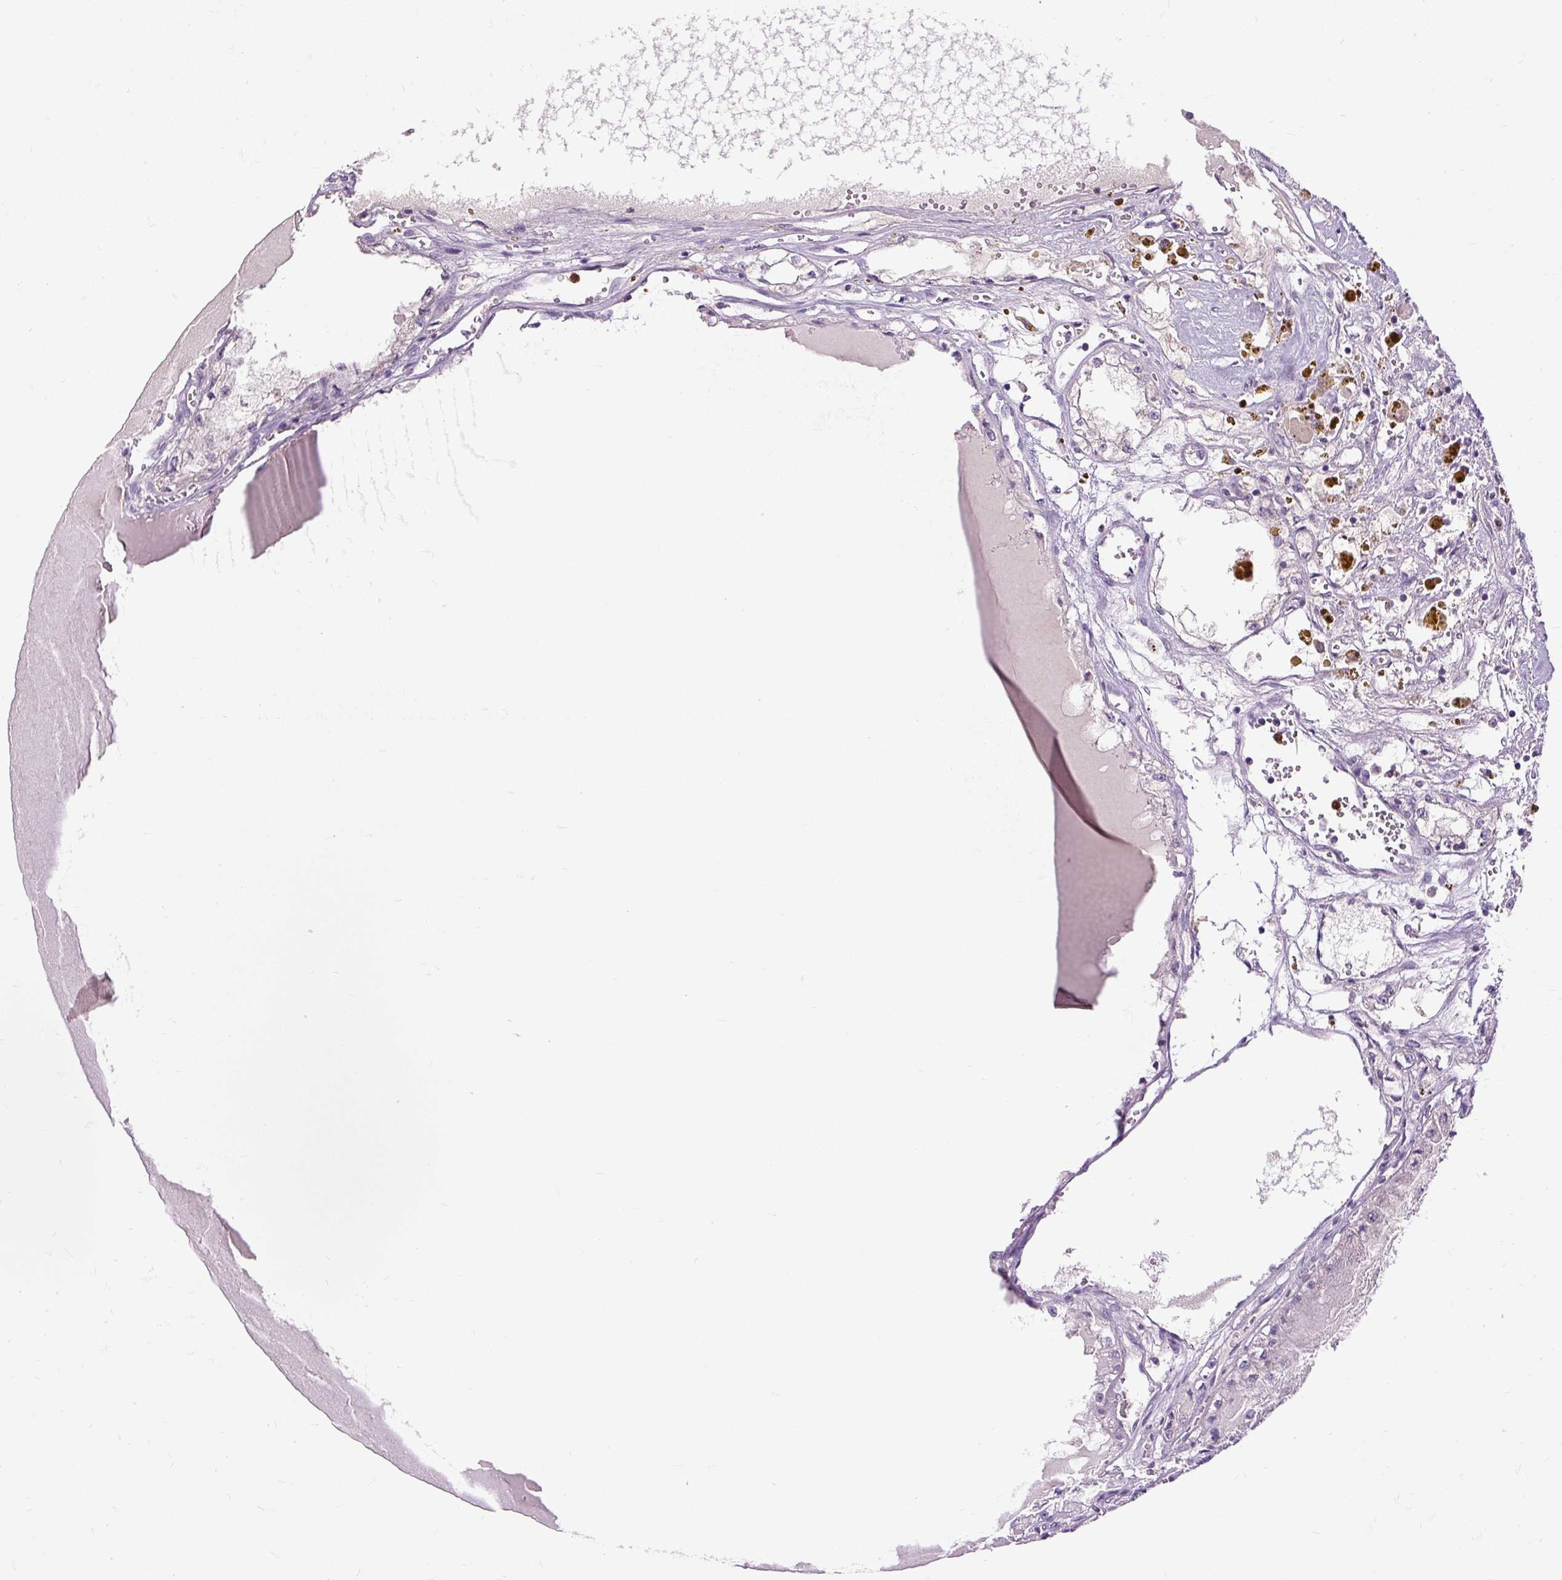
{"staining": {"intensity": "negative", "quantity": "none", "location": "none"}, "tissue": "renal cancer", "cell_type": "Tumor cells", "image_type": "cancer", "snomed": [{"axis": "morphology", "description": "Adenocarcinoma, NOS"}, {"axis": "topography", "description": "Kidney"}], "caption": "The immunohistochemistry (IHC) micrograph has no significant staining in tumor cells of renal cancer tissue.", "gene": "CTTNBP2", "patient": {"sex": "male", "age": 56}}